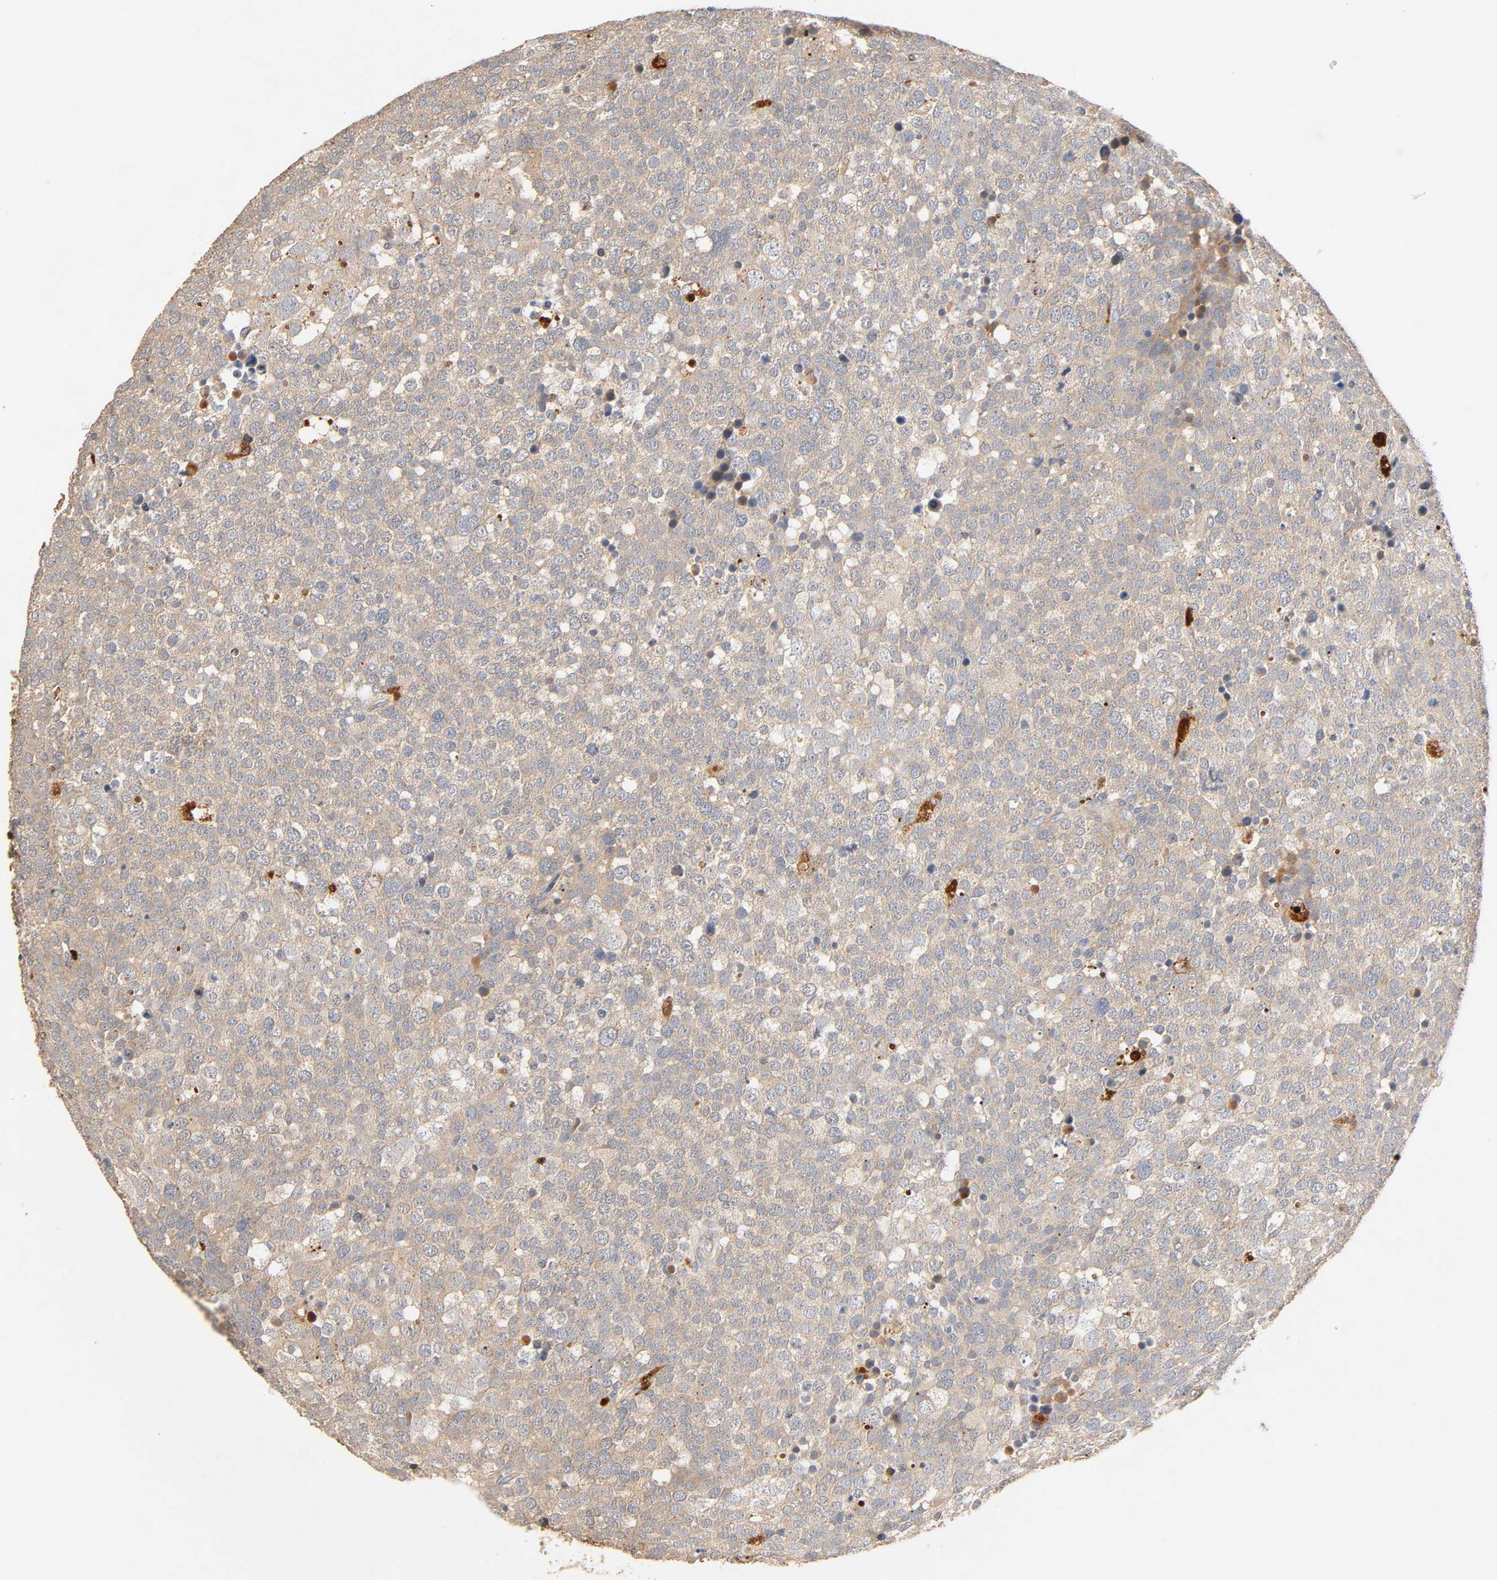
{"staining": {"intensity": "weak", "quantity": ">75%", "location": "cytoplasmic/membranous"}, "tissue": "testis cancer", "cell_type": "Tumor cells", "image_type": "cancer", "snomed": [{"axis": "morphology", "description": "Seminoma, NOS"}, {"axis": "topography", "description": "Testis"}], "caption": "Immunohistochemical staining of human testis seminoma exhibits weak cytoplasmic/membranous protein staining in about >75% of tumor cells.", "gene": "MAPK6", "patient": {"sex": "male", "age": 71}}